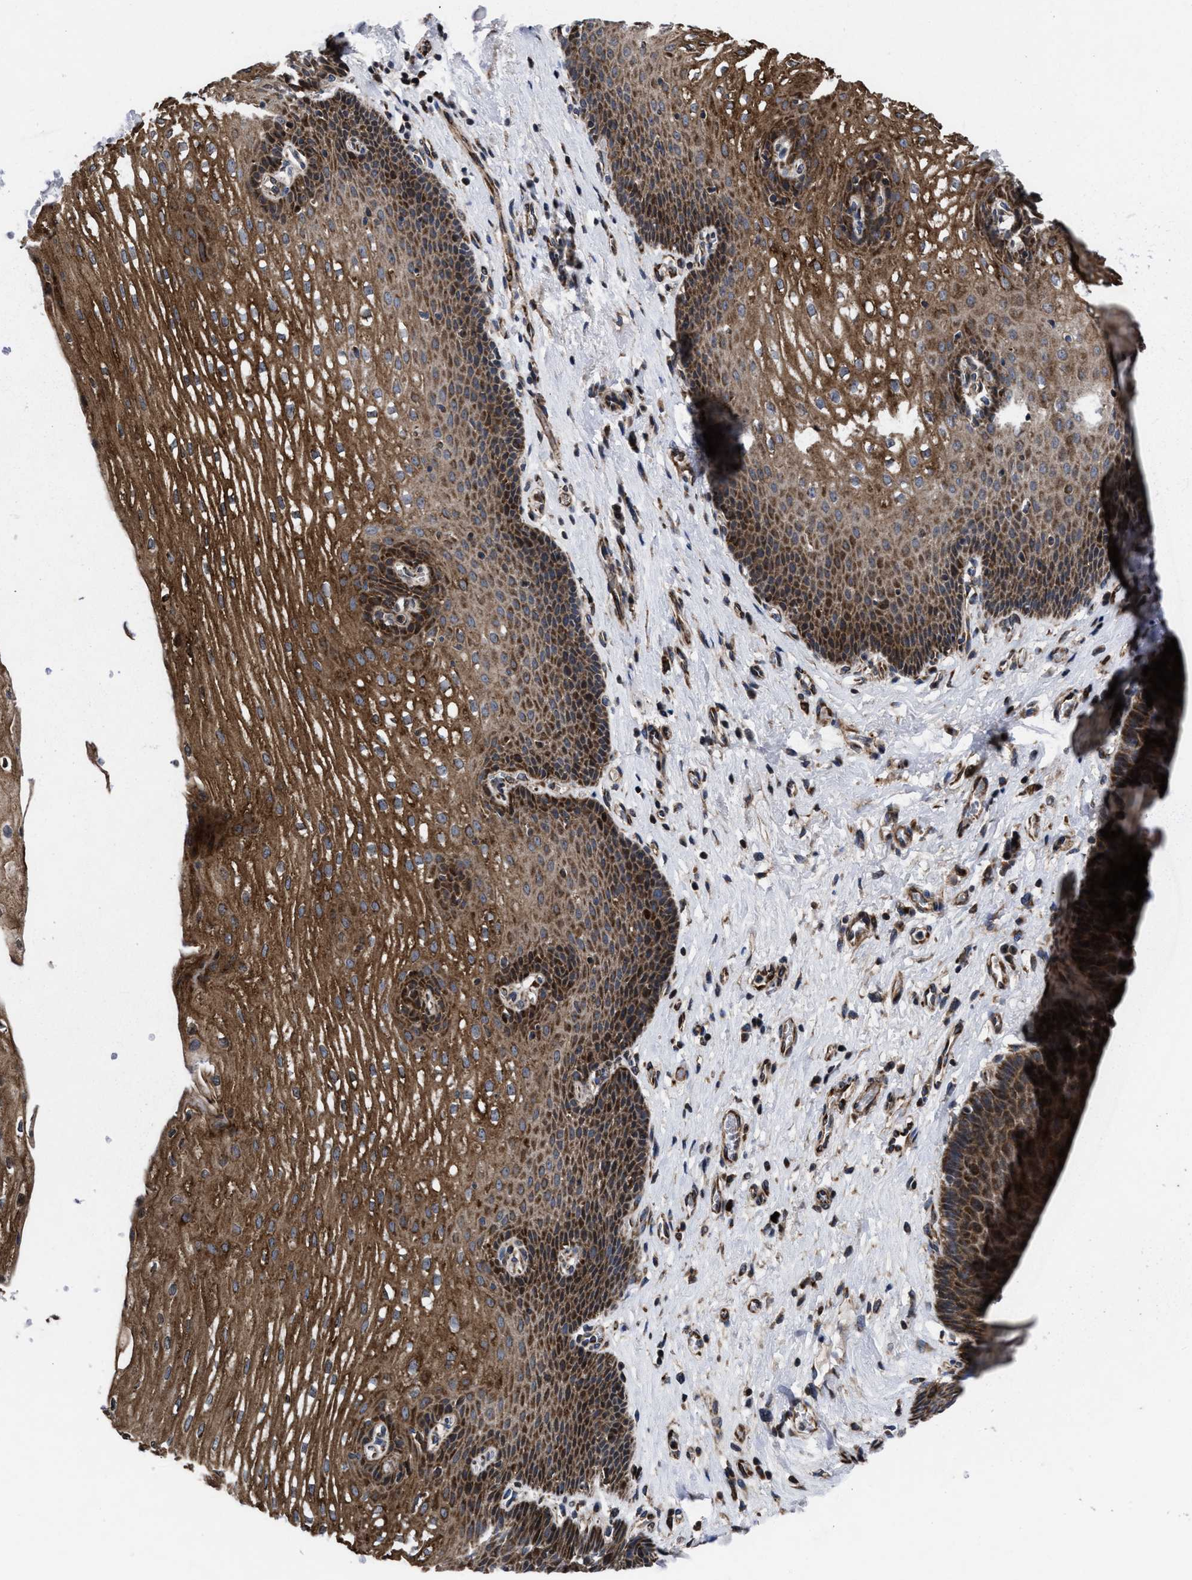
{"staining": {"intensity": "strong", "quantity": ">75%", "location": "cytoplasmic/membranous"}, "tissue": "esophagus", "cell_type": "Squamous epithelial cells", "image_type": "normal", "snomed": [{"axis": "morphology", "description": "Normal tissue, NOS"}, {"axis": "topography", "description": "Esophagus"}], "caption": "Immunohistochemistry (IHC) of unremarkable esophagus exhibits high levels of strong cytoplasmic/membranous staining in about >75% of squamous epithelial cells.", "gene": "MRPL50", "patient": {"sex": "male", "age": 48}}